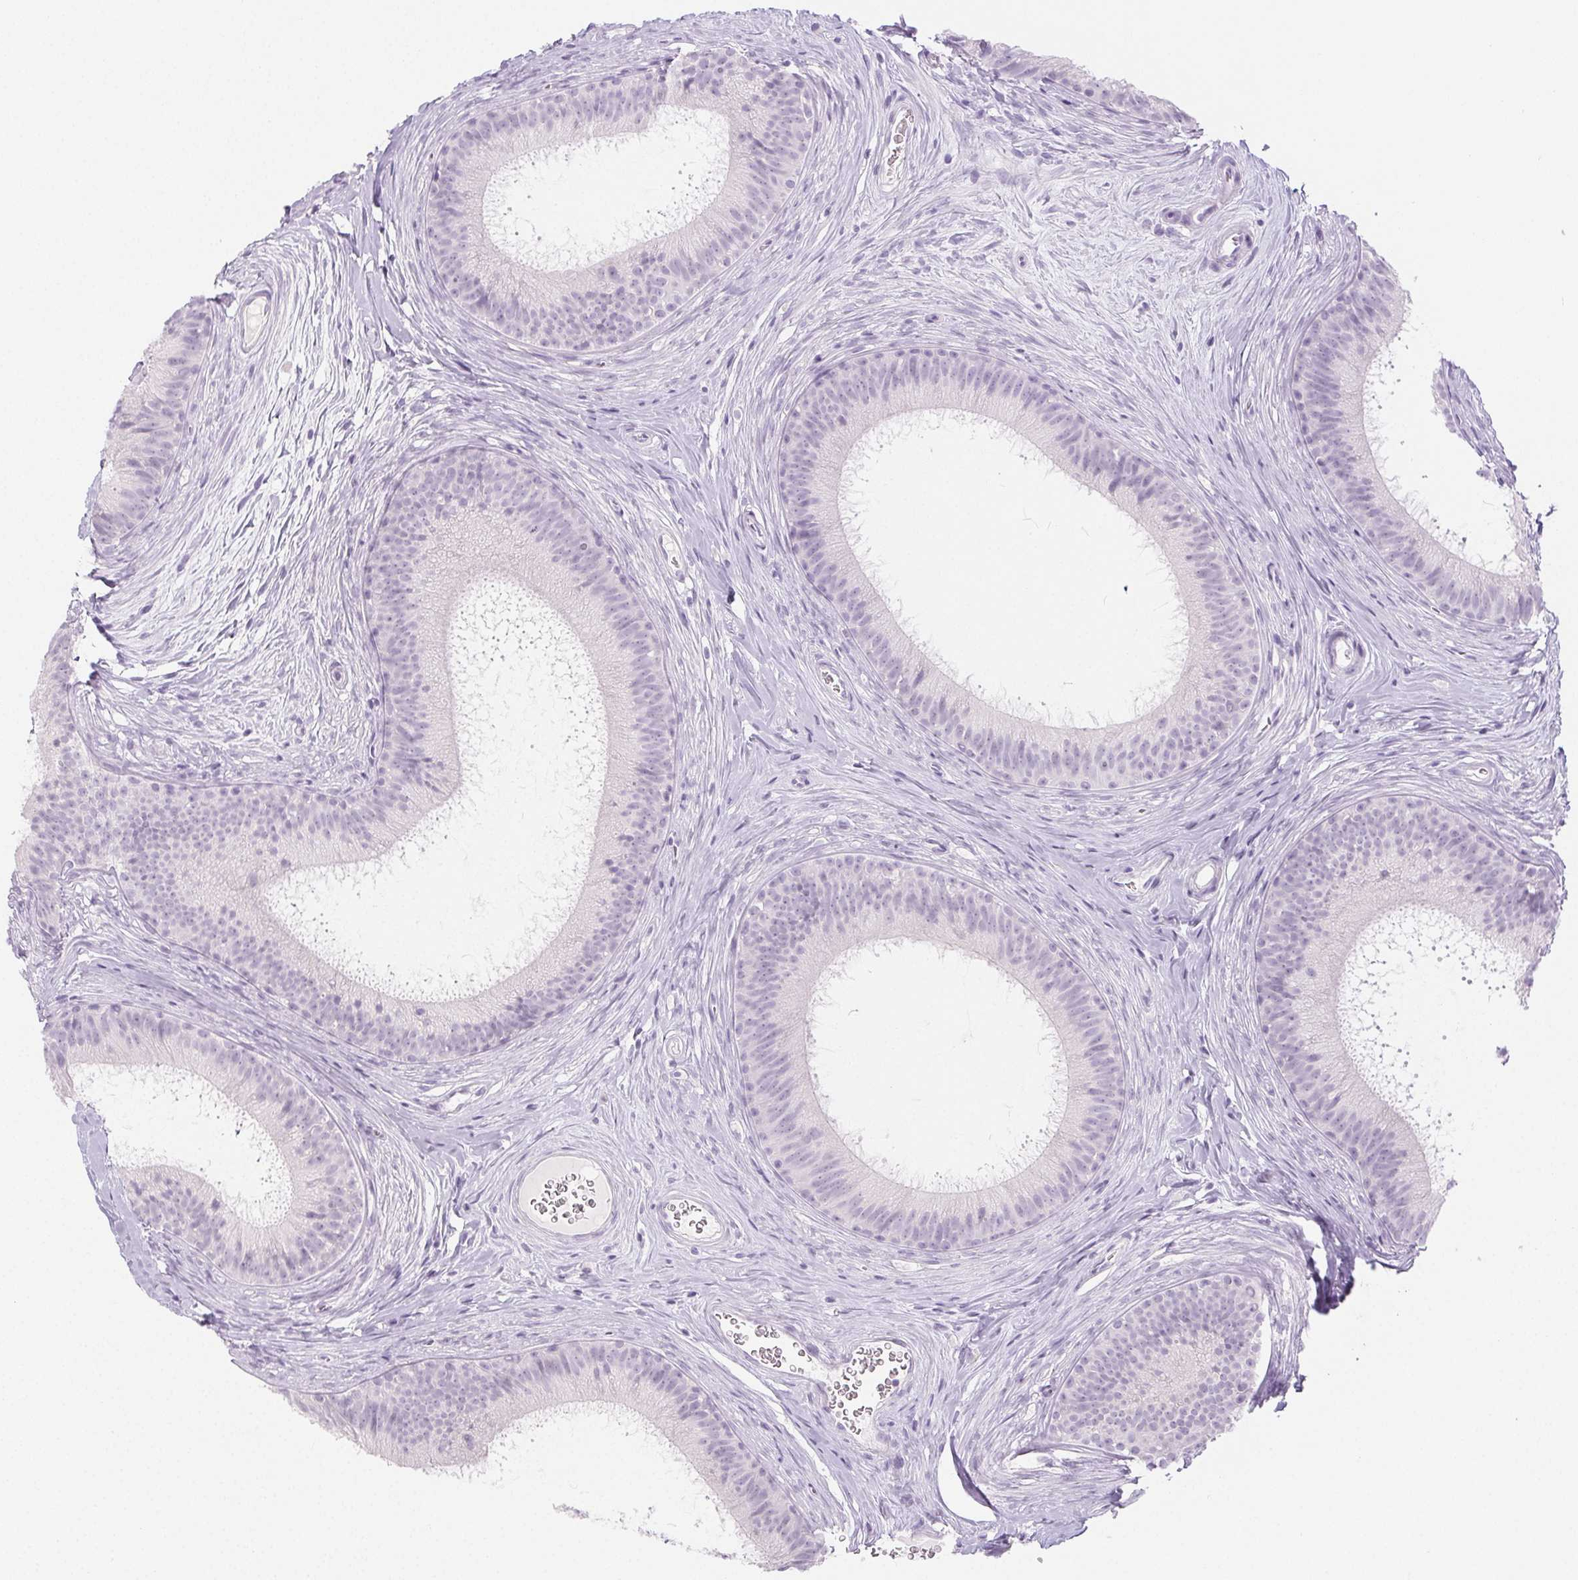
{"staining": {"intensity": "negative", "quantity": "none", "location": "none"}, "tissue": "epididymis", "cell_type": "Glandular cells", "image_type": "normal", "snomed": [{"axis": "morphology", "description": "Normal tissue, NOS"}, {"axis": "topography", "description": "Epididymis"}], "caption": "Immunohistochemistry micrograph of benign human epididymis stained for a protein (brown), which reveals no staining in glandular cells.", "gene": "PI3", "patient": {"sex": "male", "age": 24}}